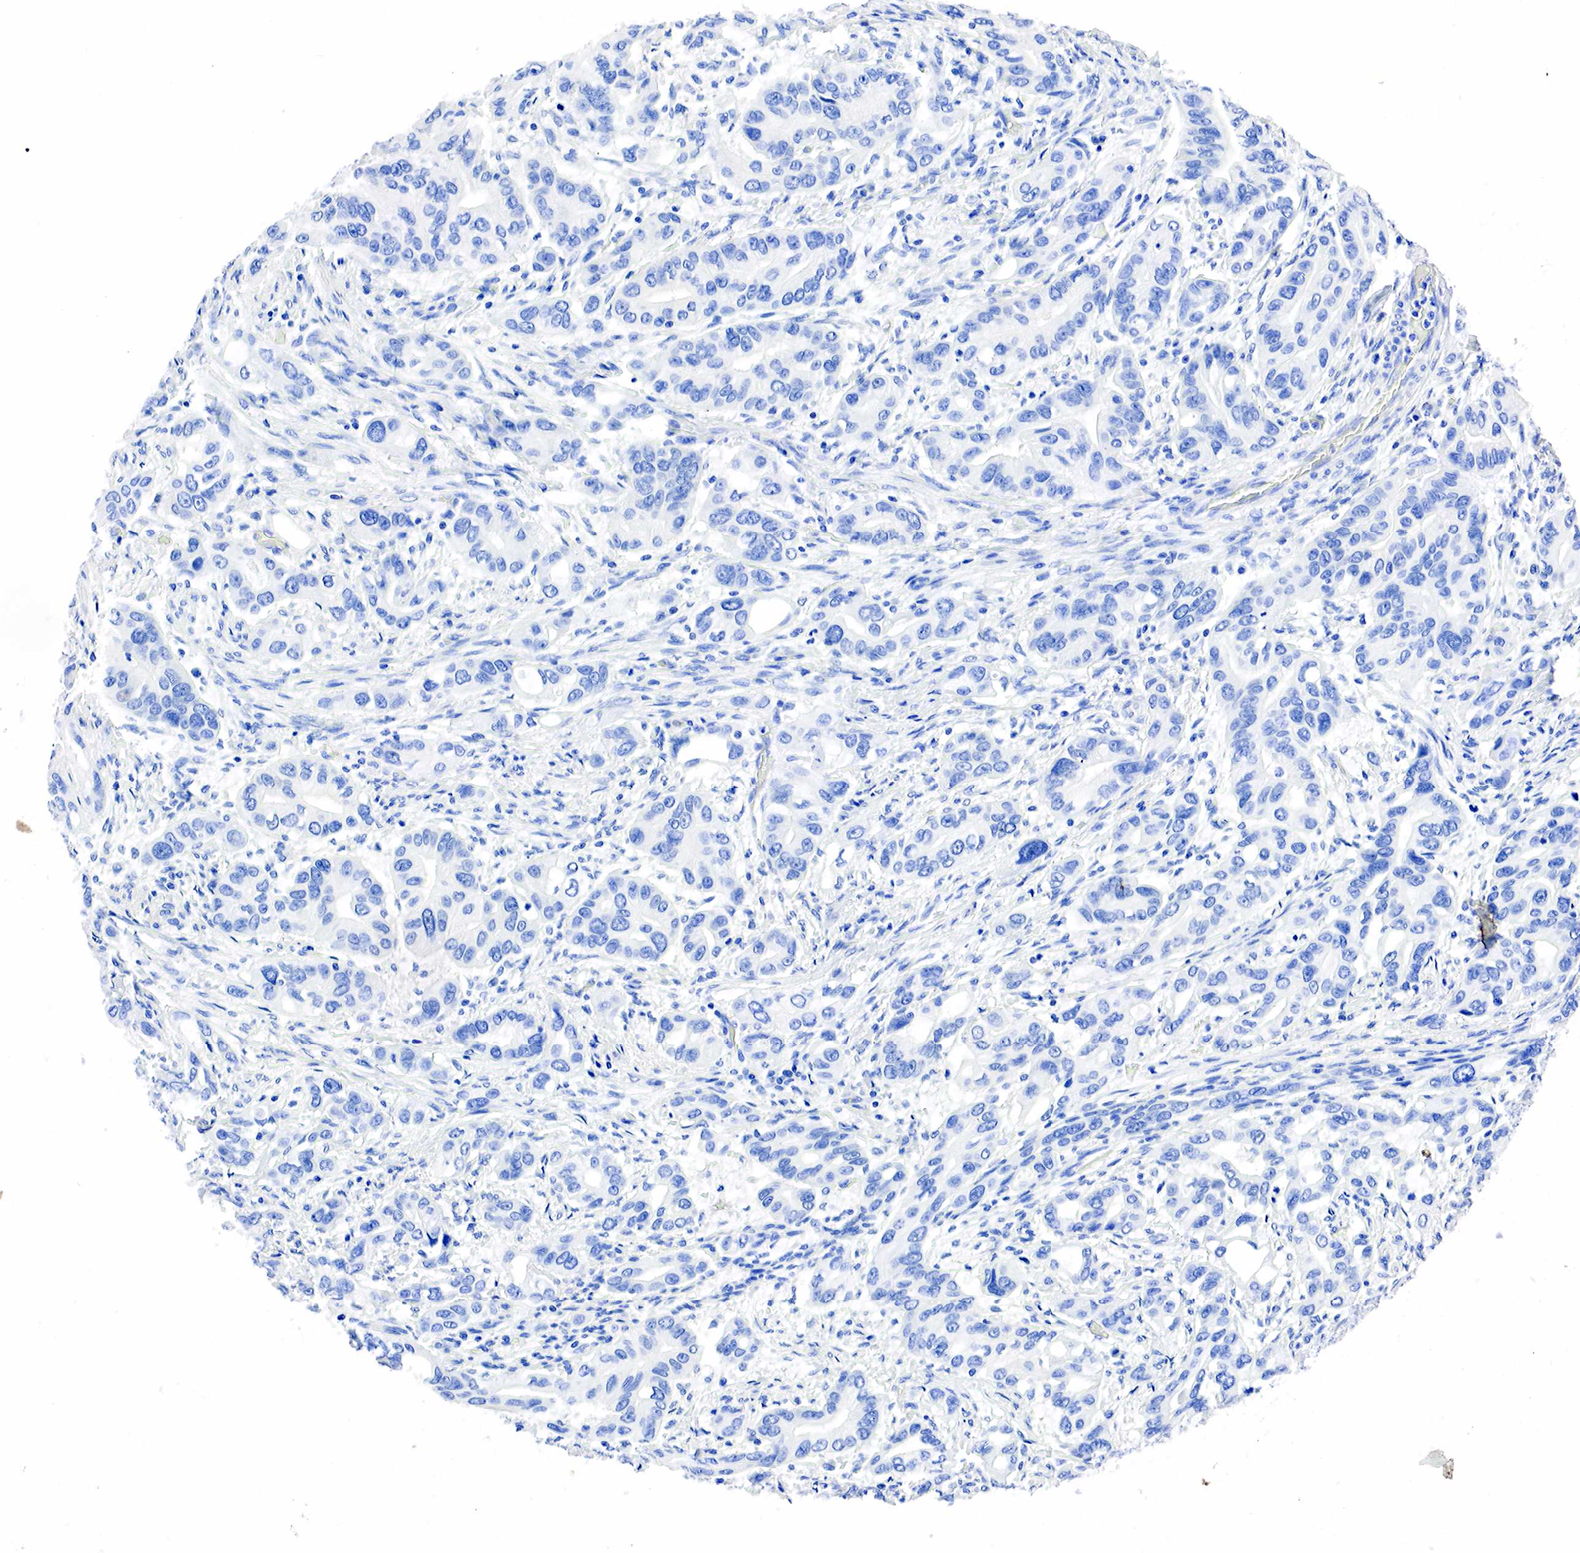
{"staining": {"intensity": "negative", "quantity": "none", "location": "none"}, "tissue": "stomach cancer", "cell_type": "Tumor cells", "image_type": "cancer", "snomed": [{"axis": "morphology", "description": "Adenocarcinoma, NOS"}, {"axis": "topography", "description": "Stomach, upper"}], "caption": "DAB immunohistochemical staining of human adenocarcinoma (stomach) exhibits no significant staining in tumor cells.", "gene": "PGR", "patient": {"sex": "male", "age": 47}}